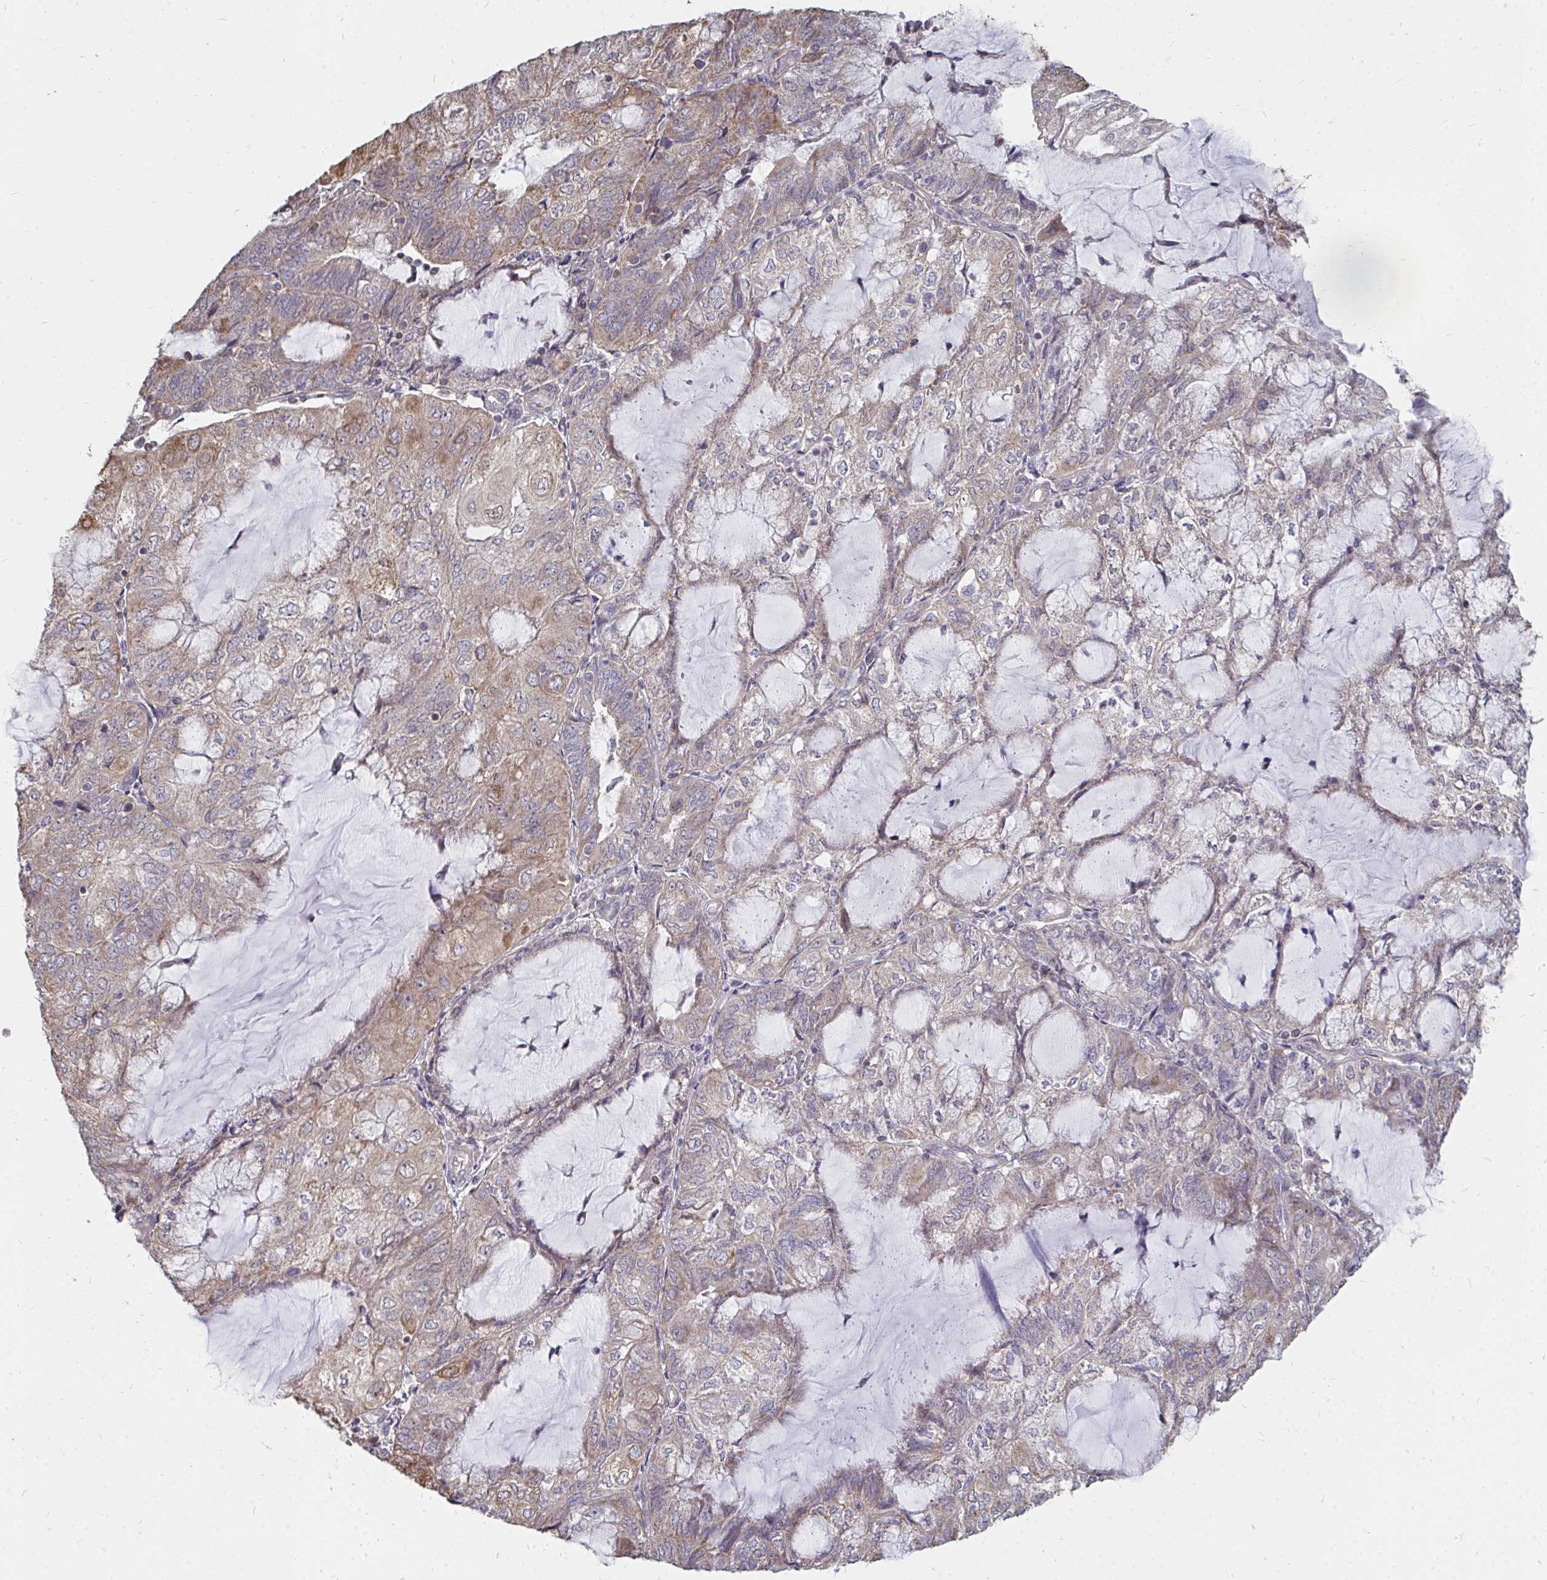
{"staining": {"intensity": "weak", "quantity": ">75%", "location": "cytoplasmic/membranous"}, "tissue": "endometrial cancer", "cell_type": "Tumor cells", "image_type": "cancer", "snomed": [{"axis": "morphology", "description": "Adenocarcinoma, NOS"}, {"axis": "topography", "description": "Endometrium"}], "caption": "There is low levels of weak cytoplasmic/membranous expression in tumor cells of endometrial cancer, as demonstrated by immunohistochemical staining (brown color).", "gene": "DNAJA2", "patient": {"sex": "female", "age": 81}}